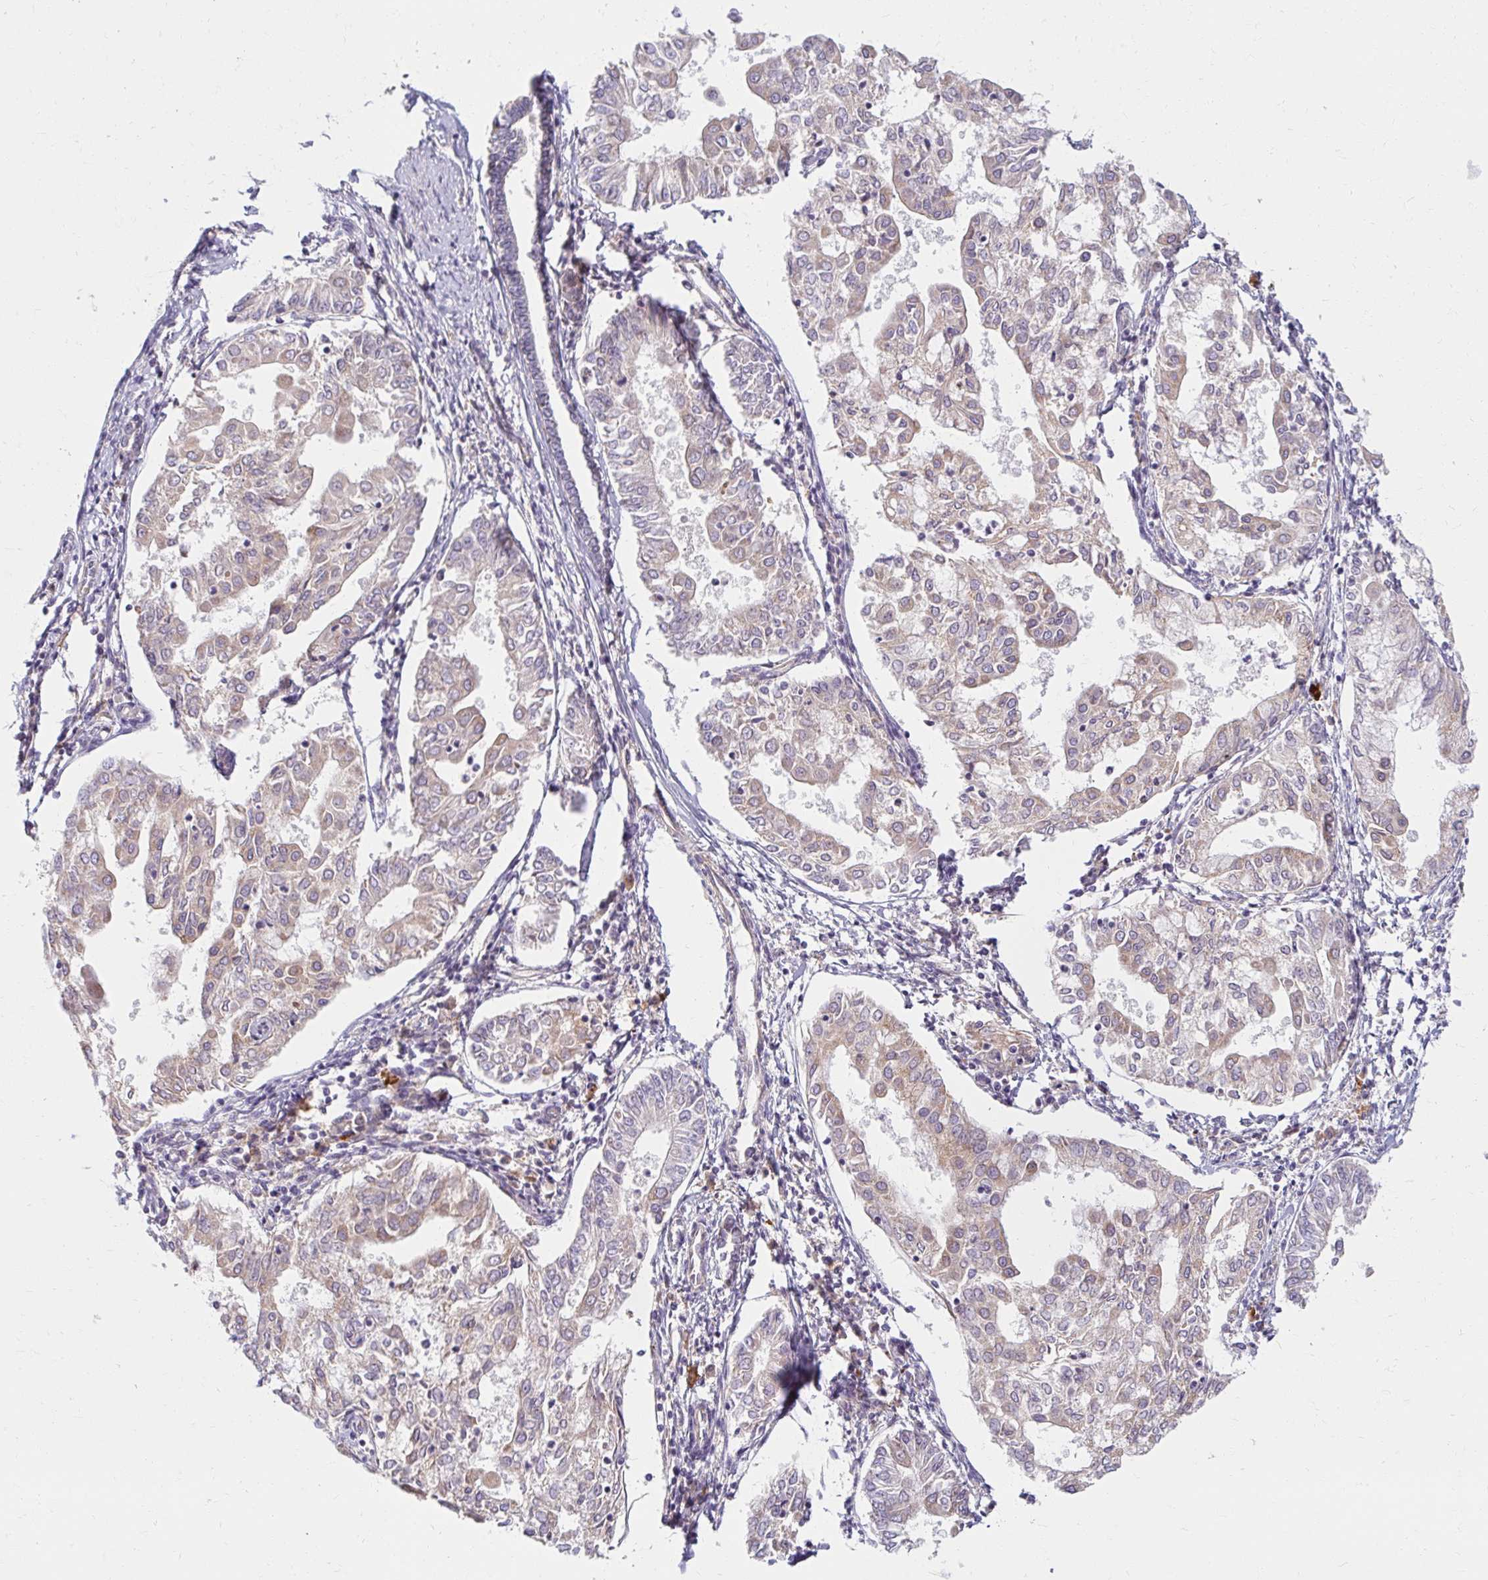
{"staining": {"intensity": "weak", "quantity": "25%-75%", "location": "cytoplasmic/membranous"}, "tissue": "endometrial cancer", "cell_type": "Tumor cells", "image_type": "cancer", "snomed": [{"axis": "morphology", "description": "Adenocarcinoma, NOS"}, {"axis": "topography", "description": "Endometrium"}], "caption": "A low amount of weak cytoplasmic/membranous positivity is appreciated in about 25%-75% of tumor cells in endometrial cancer tissue. (DAB IHC with brightfield microscopy, high magnification).", "gene": "SKP2", "patient": {"sex": "female", "age": 68}}